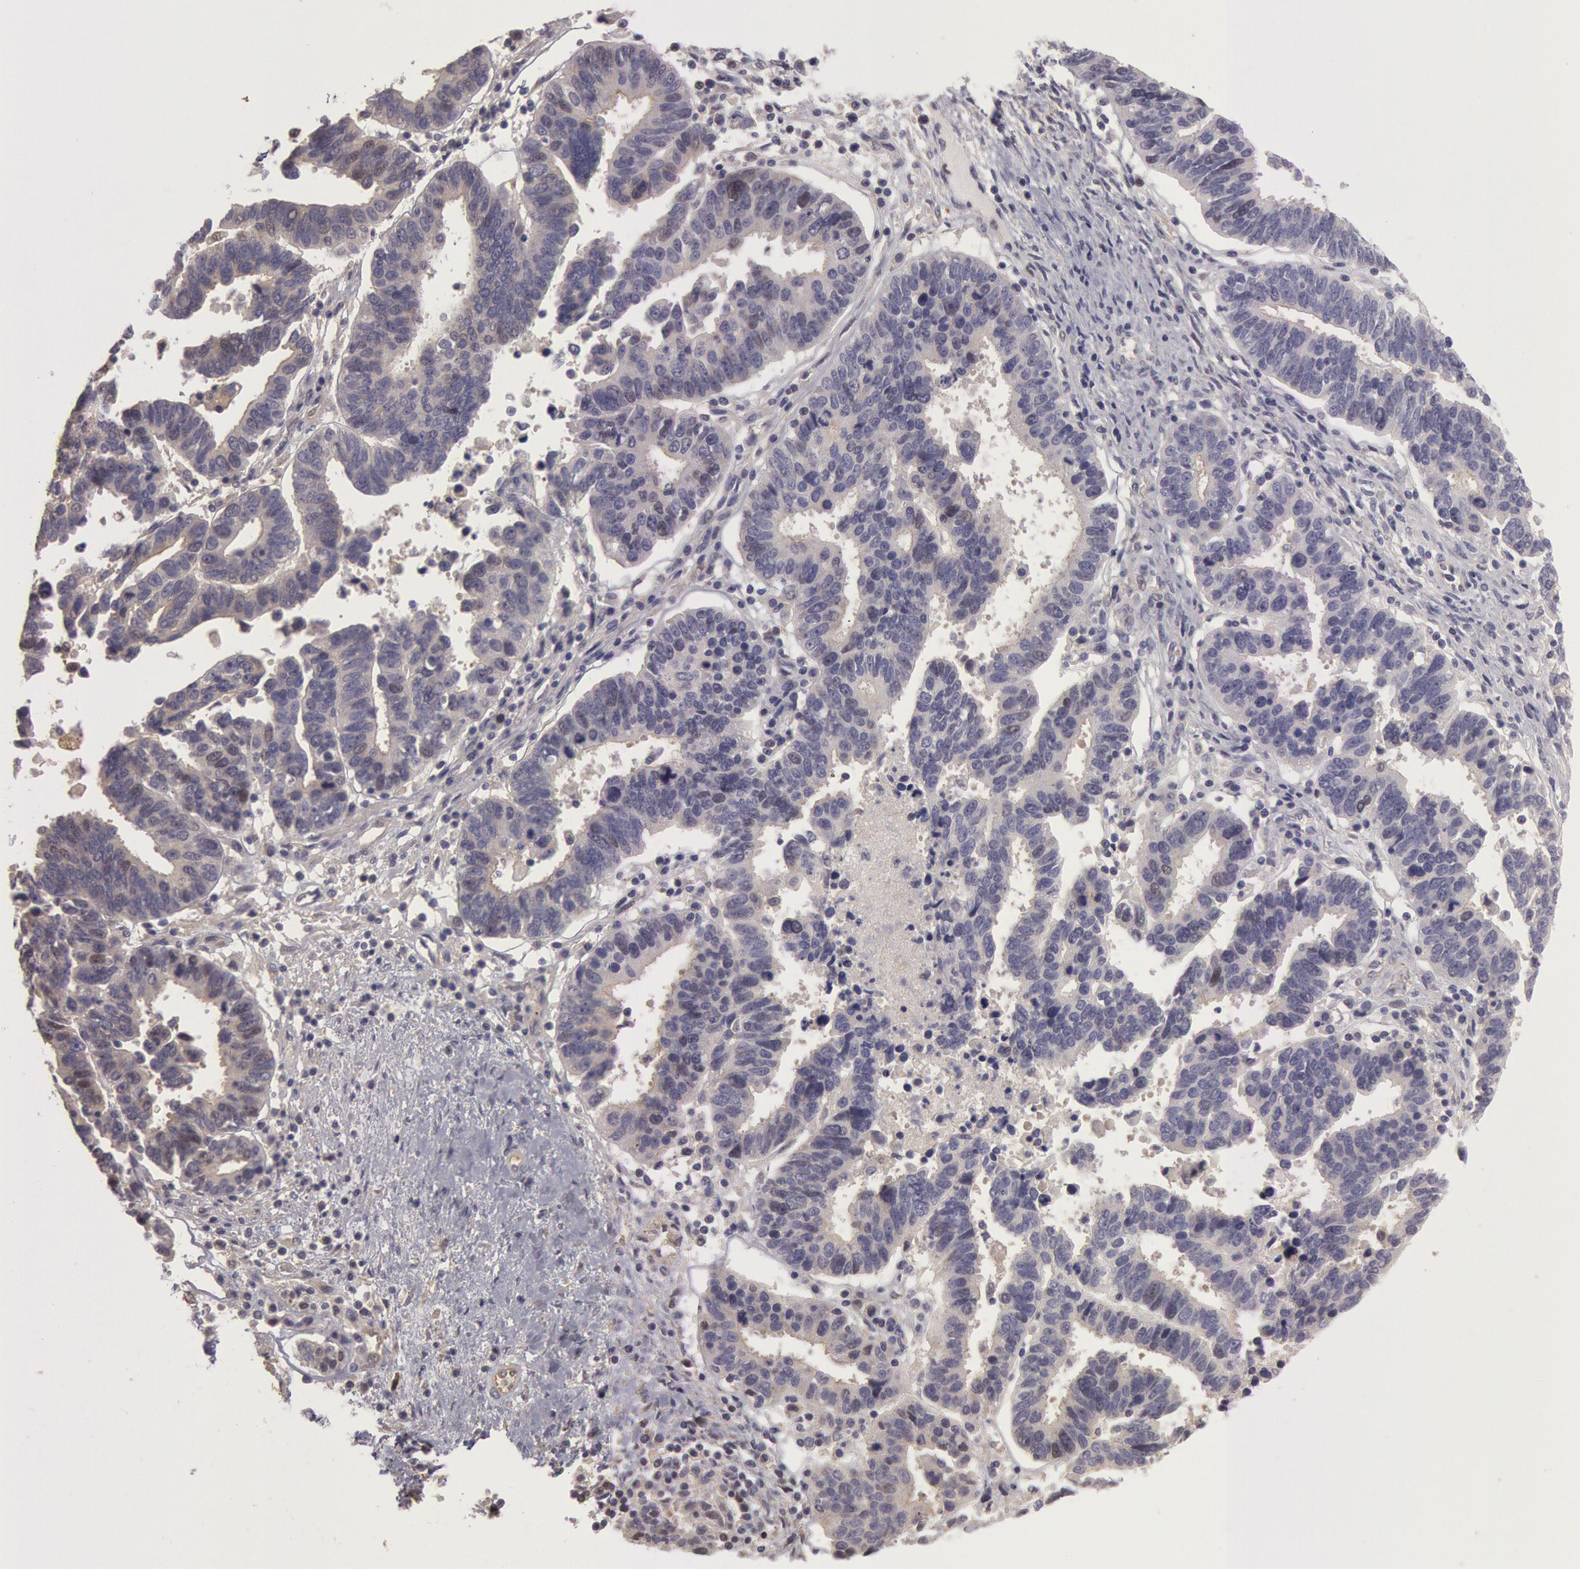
{"staining": {"intensity": "negative", "quantity": "none", "location": "none"}, "tissue": "ovarian cancer", "cell_type": "Tumor cells", "image_type": "cancer", "snomed": [{"axis": "morphology", "description": "Carcinoma, endometroid"}, {"axis": "morphology", "description": "Cystadenocarcinoma, serous, NOS"}, {"axis": "topography", "description": "Ovary"}], "caption": "A high-resolution photomicrograph shows IHC staining of ovarian cancer (serous cystadenocarcinoma), which demonstrates no significant positivity in tumor cells.", "gene": "AMOTL1", "patient": {"sex": "female", "age": 45}}